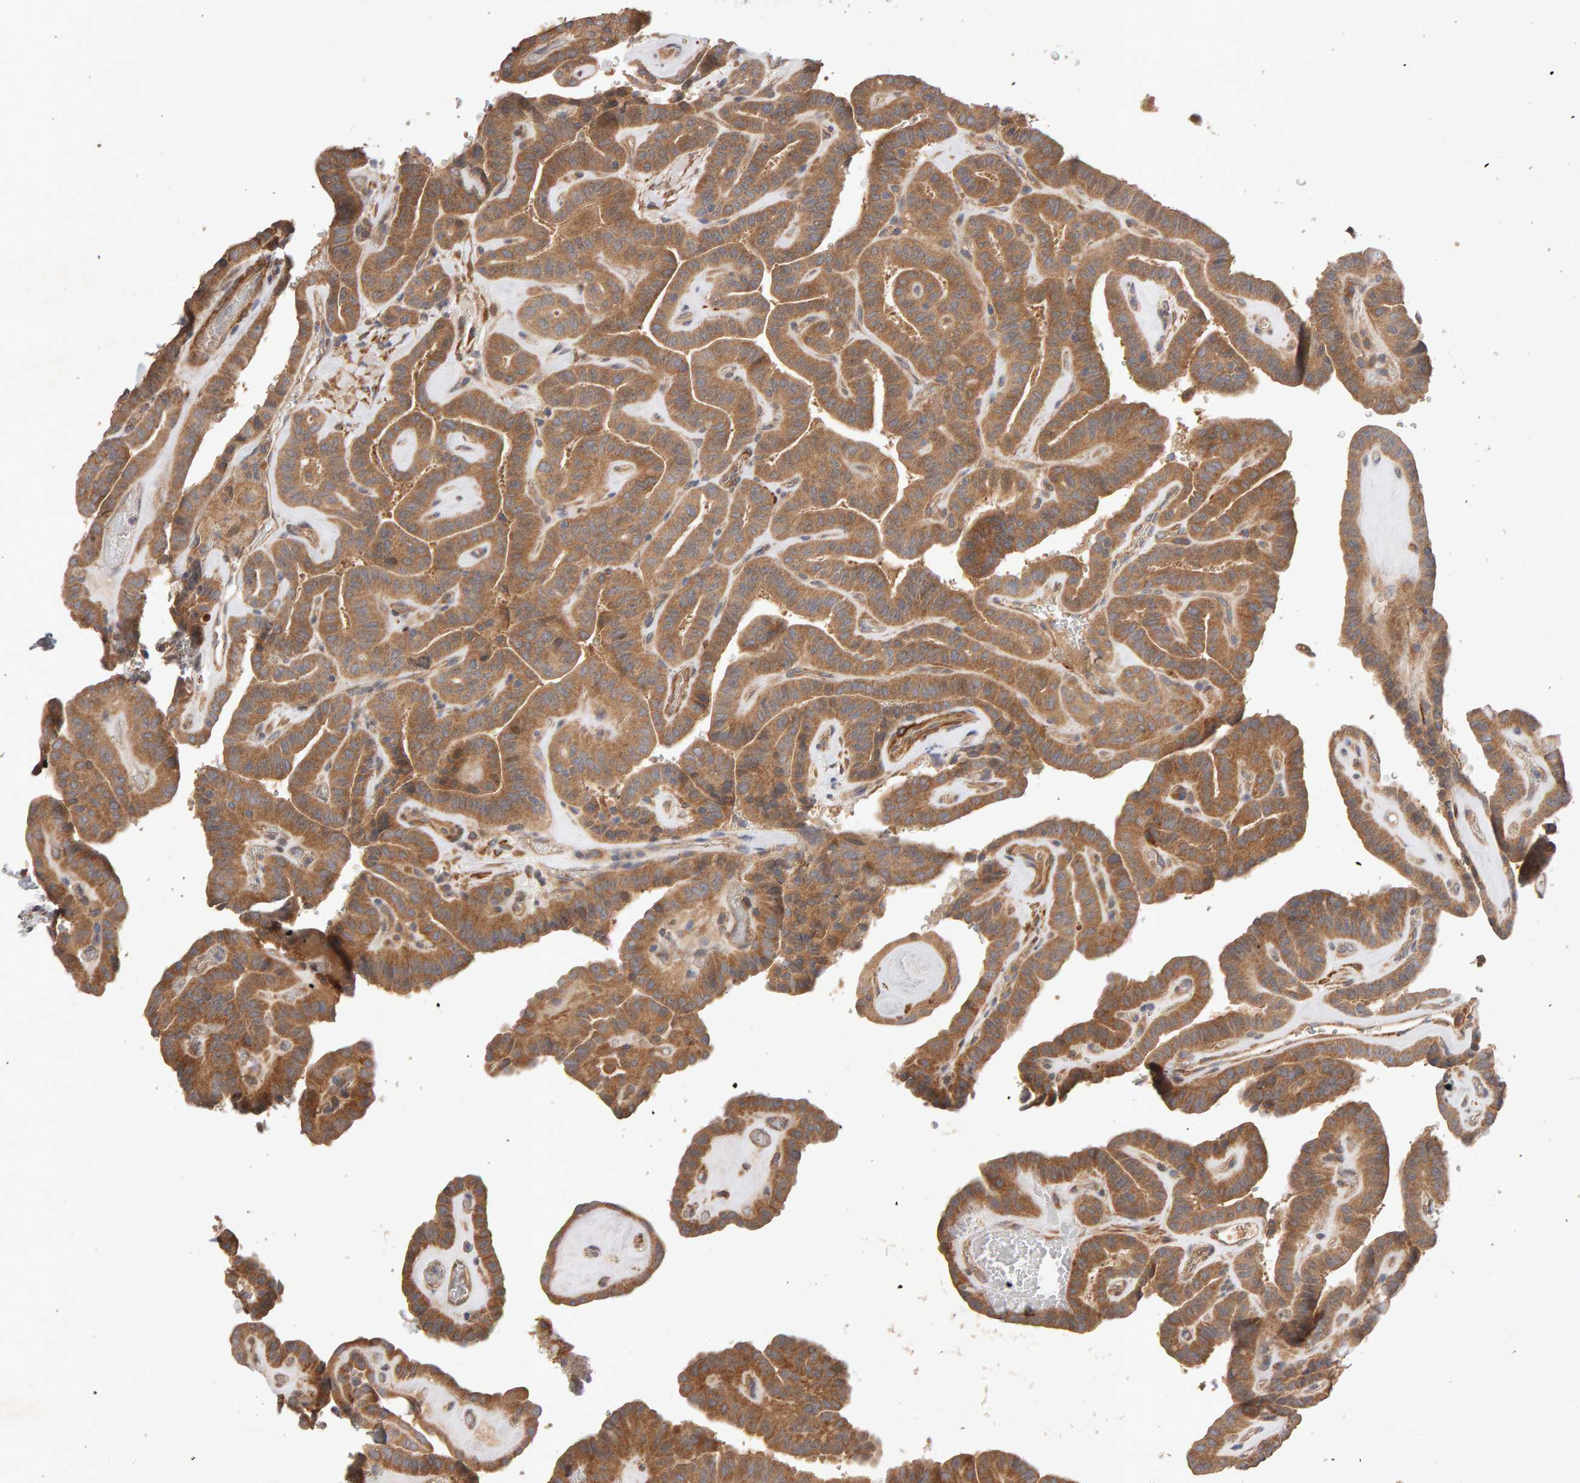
{"staining": {"intensity": "moderate", "quantity": ">75%", "location": "cytoplasmic/membranous"}, "tissue": "thyroid cancer", "cell_type": "Tumor cells", "image_type": "cancer", "snomed": [{"axis": "morphology", "description": "Papillary adenocarcinoma, NOS"}, {"axis": "topography", "description": "Thyroid gland"}], "caption": "IHC image of thyroid cancer (papillary adenocarcinoma) stained for a protein (brown), which demonstrates medium levels of moderate cytoplasmic/membranous staining in about >75% of tumor cells.", "gene": "RNF19A", "patient": {"sex": "male", "age": 77}}